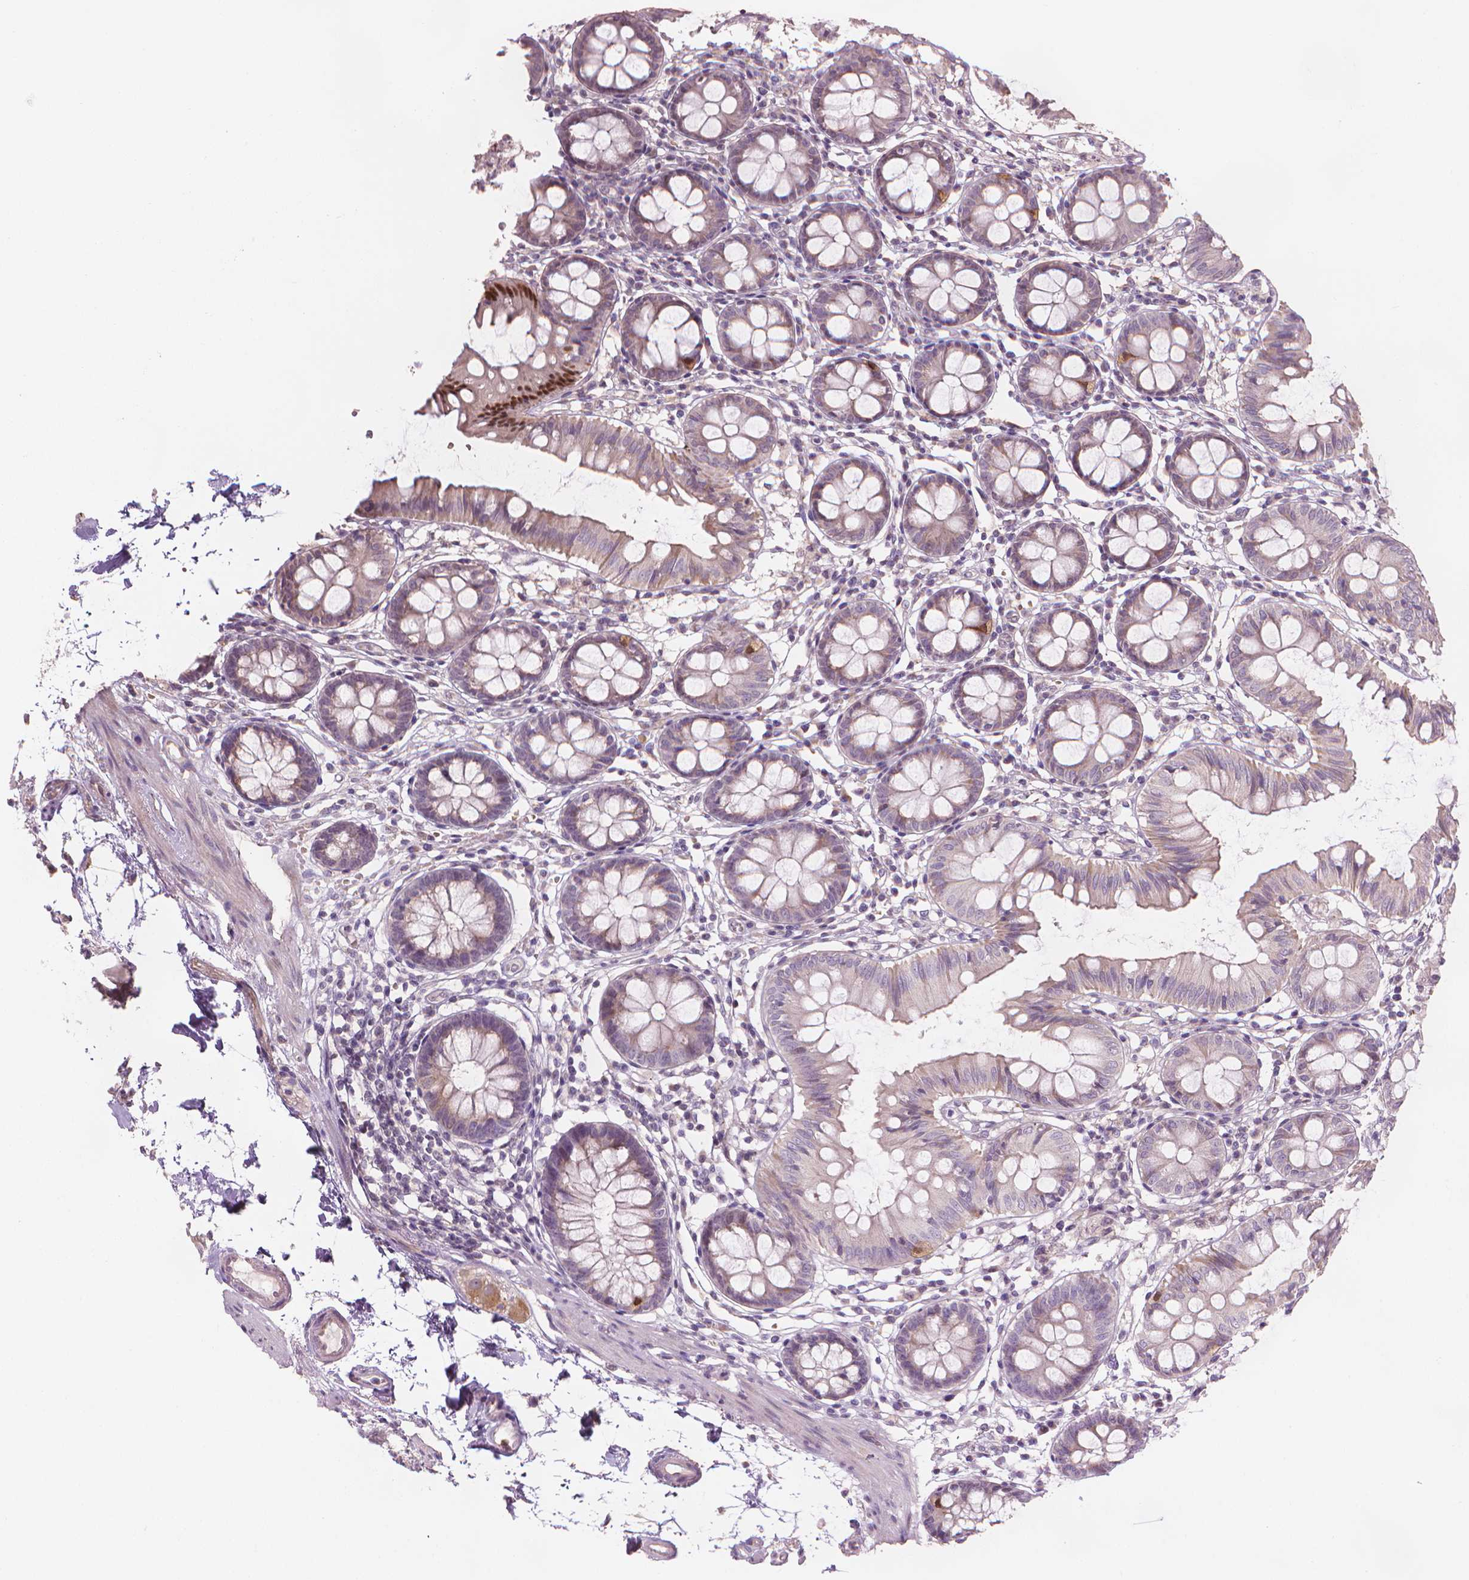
{"staining": {"intensity": "weak", "quantity": ">75%", "location": "cytoplasmic/membranous"}, "tissue": "colon", "cell_type": "Endothelial cells", "image_type": "normal", "snomed": [{"axis": "morphology", "description": "Normal tissue, NOS"}, {"axis": "topography", "description": "Colon"}], "caption": "Immunohistochemistry staining of normal colon, which reveals low levels of weak cytoplasmic/membranous expression in approximately >75% of endothelial cells indicating weak cytoplasmic/membranous protein expression. The staining was performed using DAB (3,3'-diaminobenzidine) (brown) for protein detection and nuclei were counterstained in hematoxylin (blue).", "gene": "IFFO1", "patient": {"sex": "female", "age": 84}}